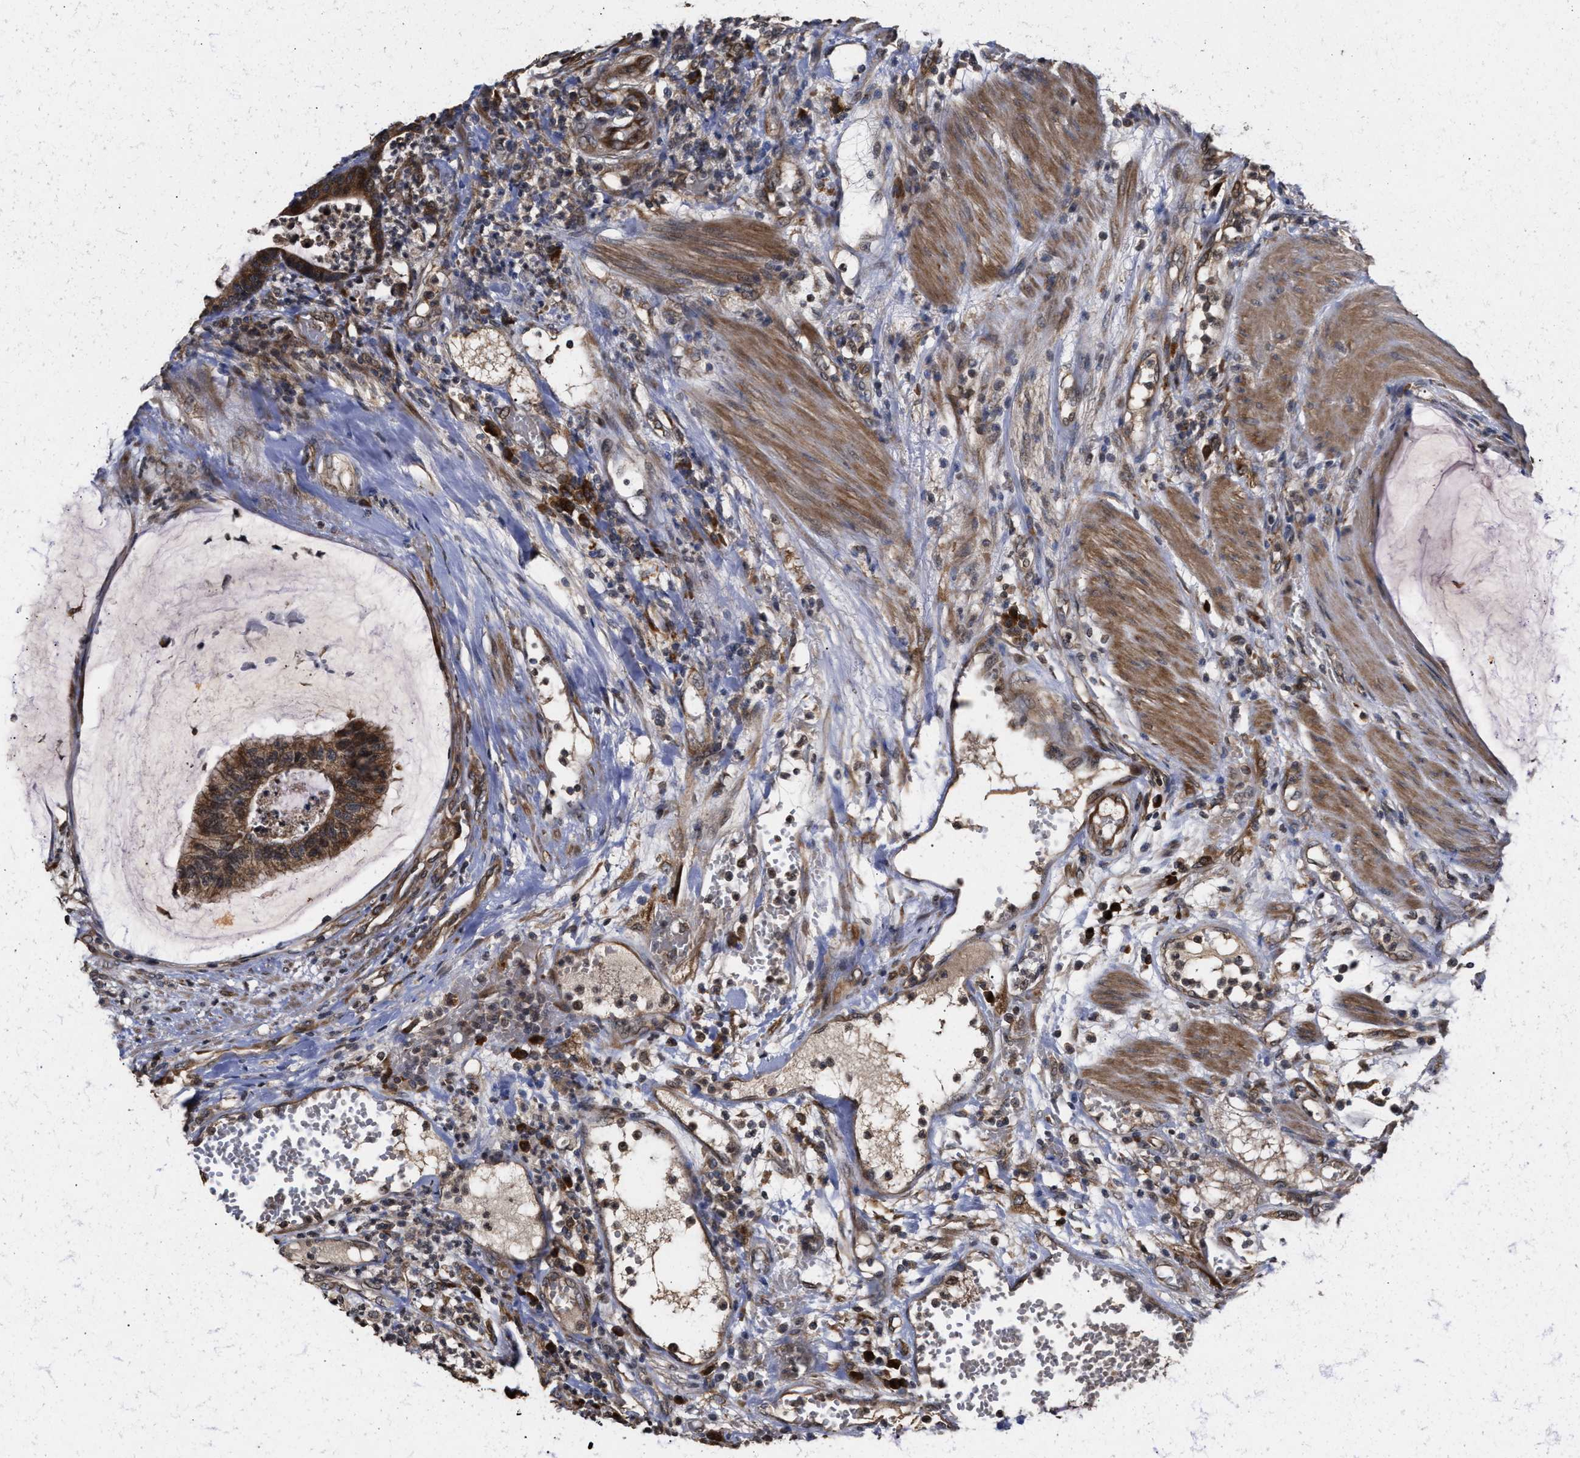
{"staining": {"intensity": "moderate", "quantity": ">75%", "location": "cytoplasmic/membranous"}, "tissue": "colorectal cancer", "cell_type": "Tumor cells", "image_type": "cancer", "snomed": [{"axis": "morphology", "description": "Adenocarcinoma, NOS"}, {"axis": "topography", "description": "Colon"}], "caption": "High-magnification brightfield microscopy of colorectal adenocarcinoma stained with DAB (3,3'-diaminobenzidine) (brown) and counterstained with hematoxylin (blue). tumor cells exhibit moderate cytoplasmic/membranous staining is present in approximately>75% of cells.", "gene": "SAR1A", "patient": {"sex": "female", "age": 84}}